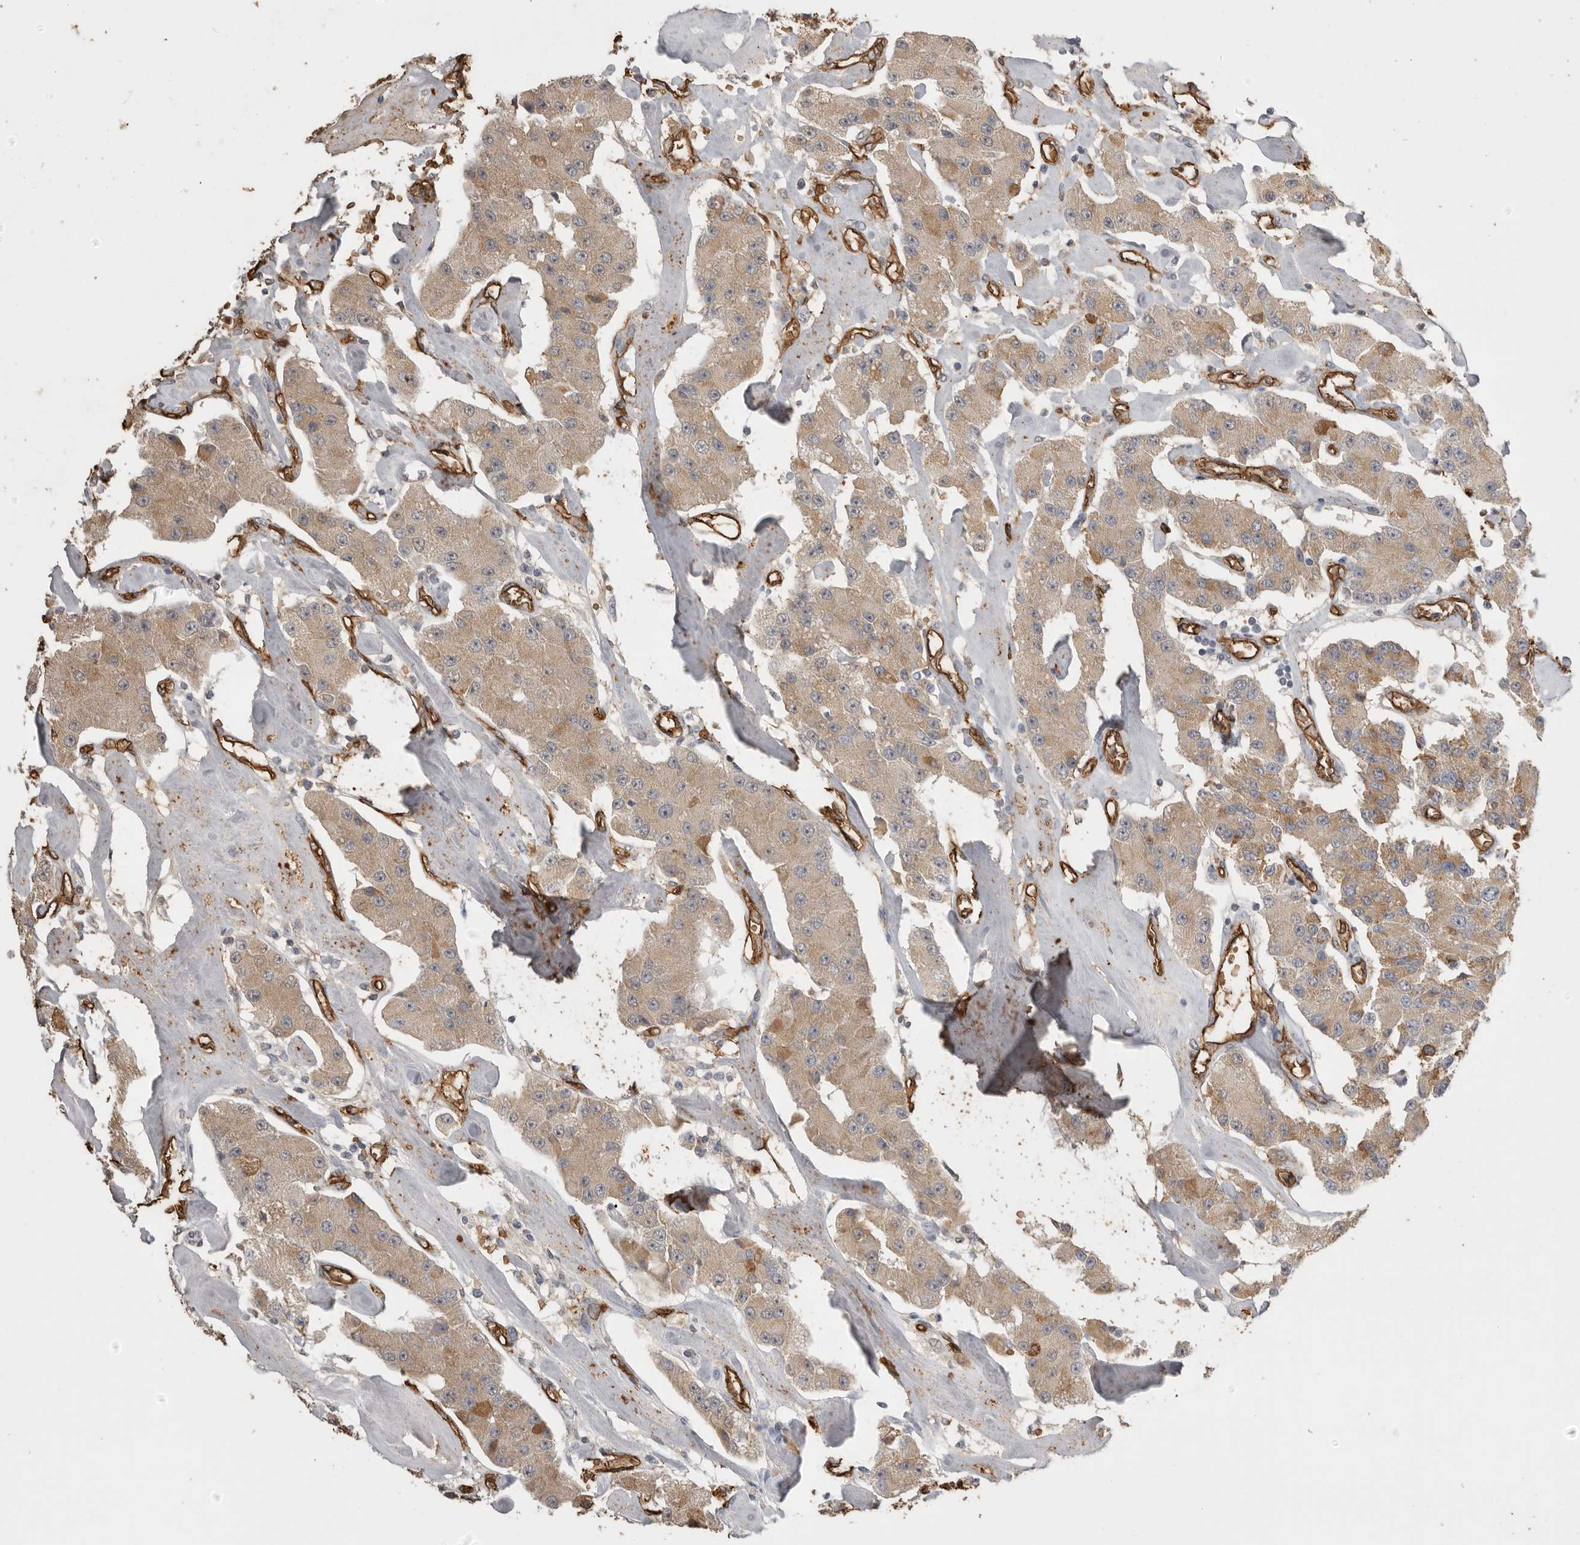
{"staining": {"intensity": "moderate", "quantity": ">75%", "location": "cytoplasmic/membranous"}, "tissue": "carcinoid", "cell_type": "Tumor cells", "image_type": "cancer", "snomed": [{"axis": "morphology", "description": "Carcinoid, malignant, NOS"}, {"axis": "topography", "description": "Pancreas"}], "caption": "DAB (3,3'-diaminobenzidine) immunohistochemical staining of human carcinoid demonstrates moderate cytoplasmic/membranous protein positivity in approximately >75% of tumor cells.", "gene": "IL27", "patient": {"sex": "male", "age": 41}}